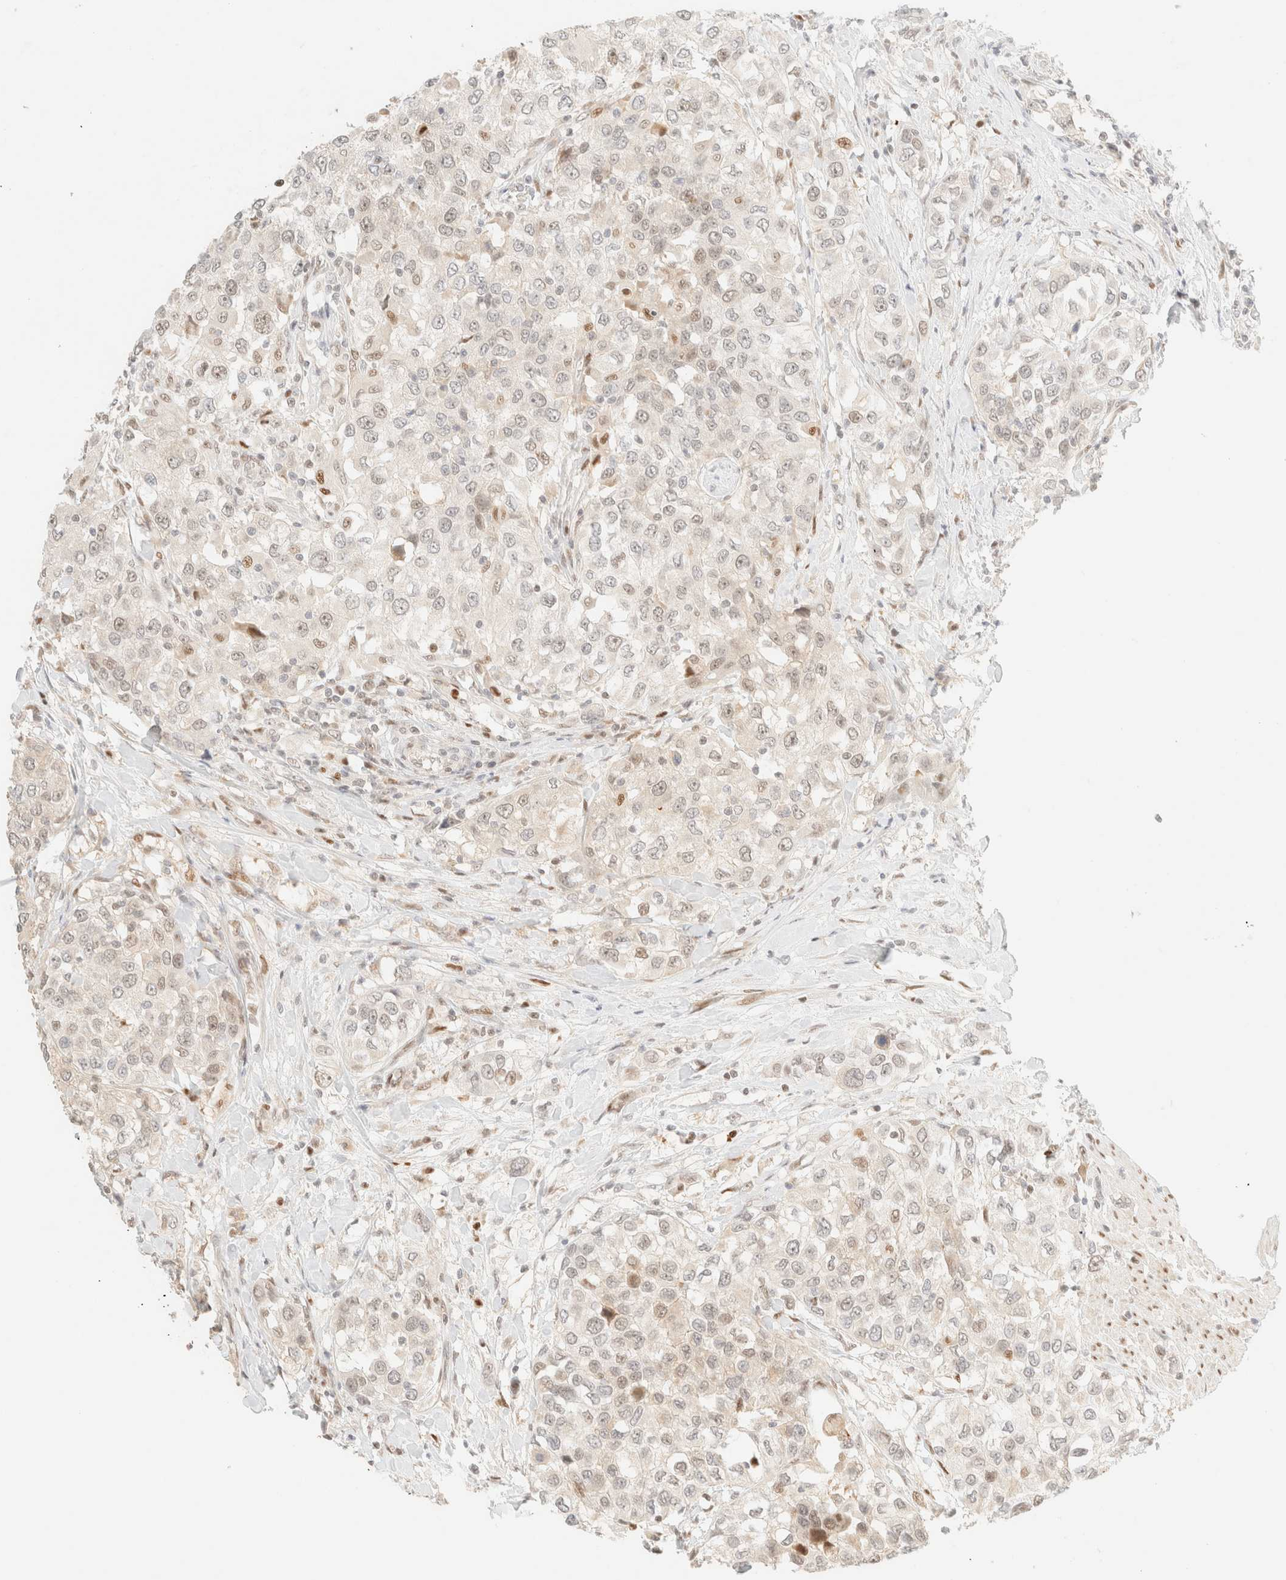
{"staining": {"intensity": "weak", "quantity": "<25%", "location": "nuclear"}, "tissue": "urothelial cancer", "cell_type": "Tumor cells", "image_type": "cancer", "snomed": [{"axis": "morphology", "description": "Urothelial carcinoma, High grade"}, {"axis": "topography", "description": "Urinary bladder"}], "caption": "Immunohistochemistry (IHC) of human high-grade urothelial carcinoma reveals no expression in tumor cells.", "gene": "TSR1", "patient": {"sex": "female", "age": 80}}